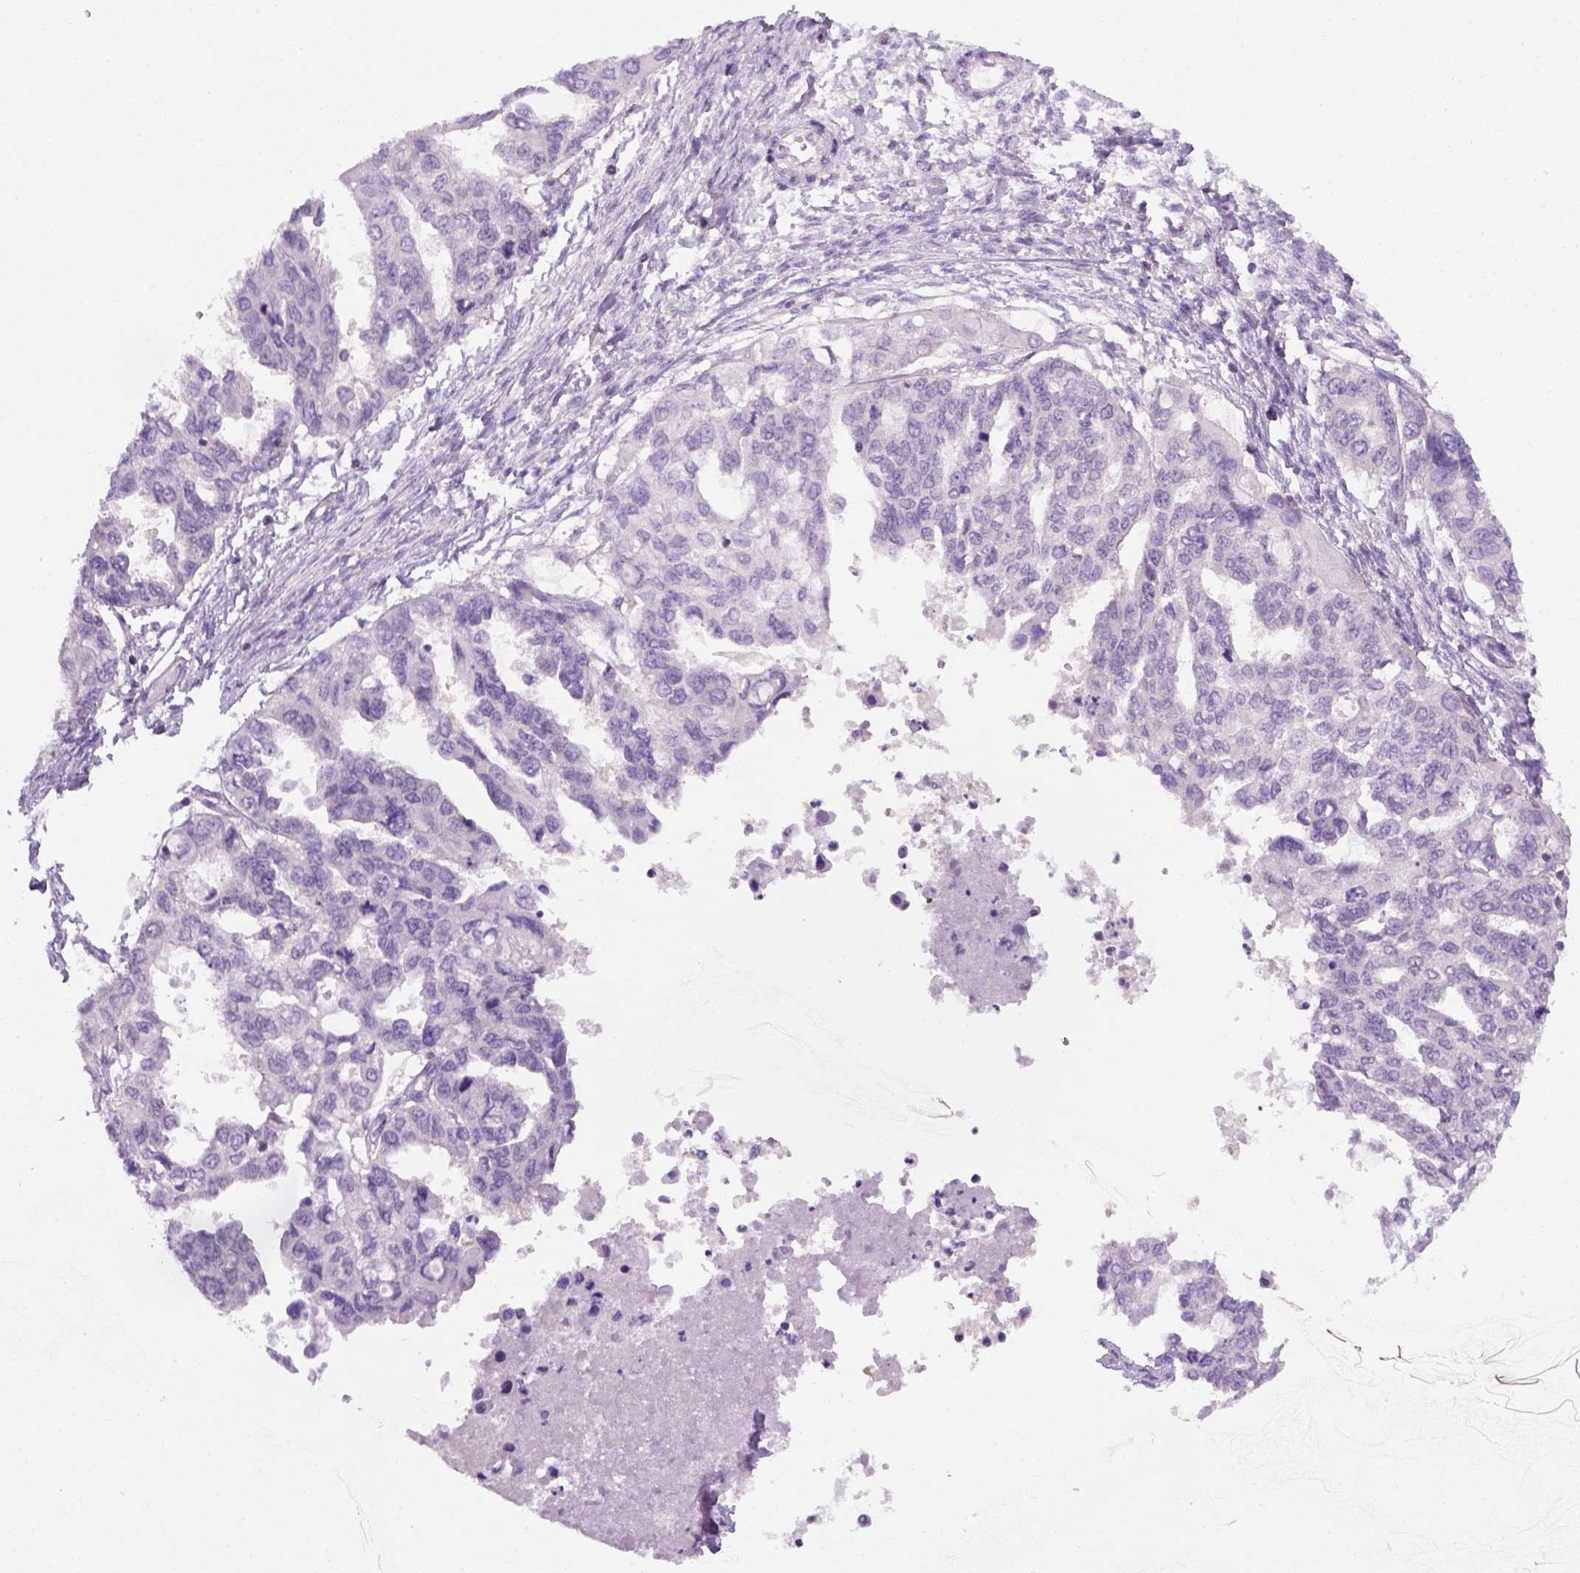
{"staining": {"intensity": "negative", "quantity": "none", "location": "none"}, "tissue": "ovarian cancer", "cell_type": "Tumor cells", "image_type": "cancer", "snomed": [{"axis": "morphology", "description": "Cystadenocarcinoma, serous, NOS"}, {"axis": "topography", "description": "Ovary"}], "caption": "This is an immunohistochemistry micrograph of human ovarian cancer. There is no positivity in tumor cells.", "gene": "EPHB1", "patient": {"sex": "female", "age": 53}}